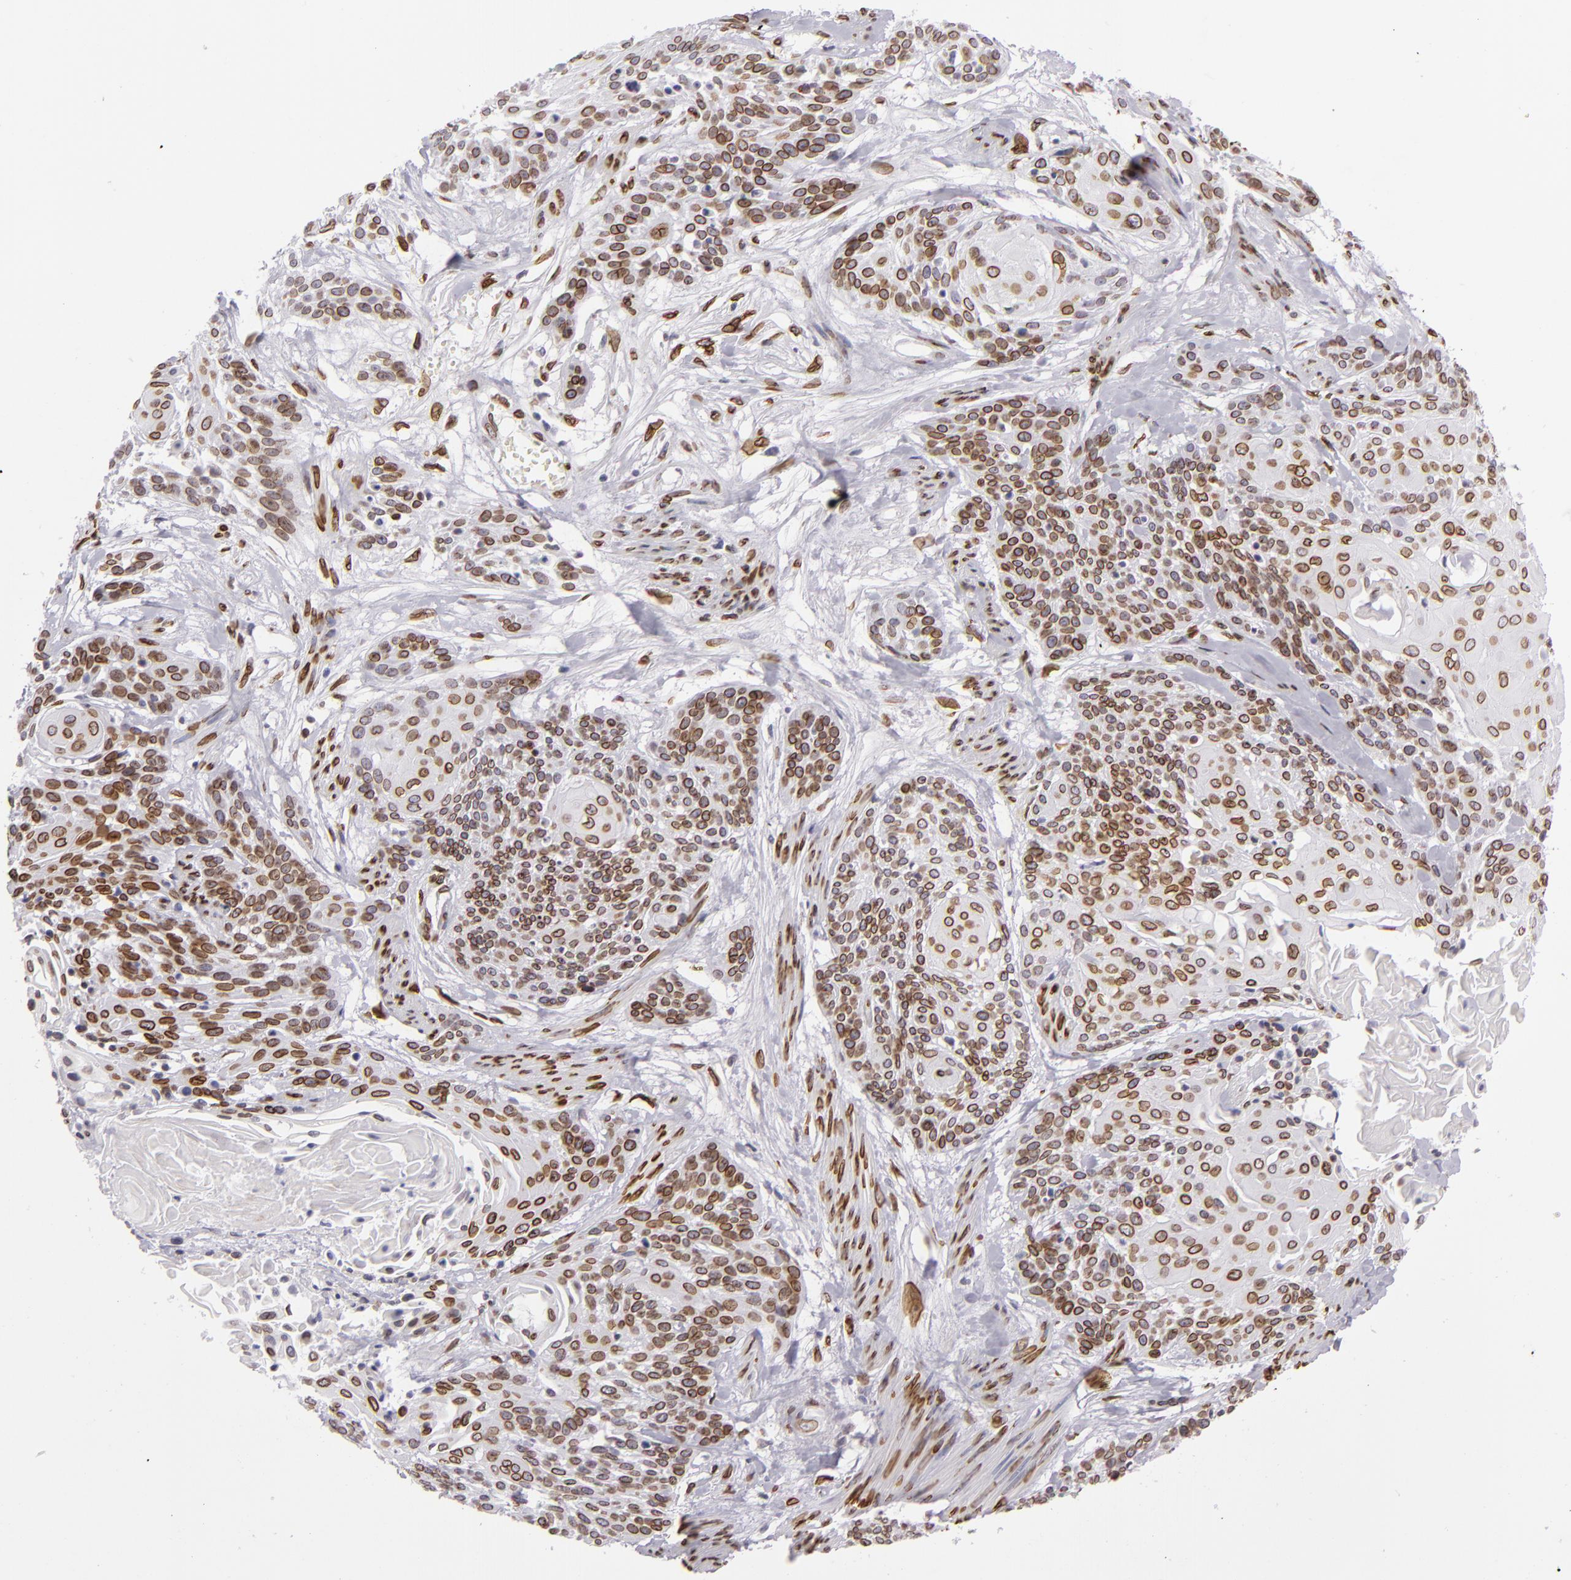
{"staining": {"intensity": "strong", "quantity": "25%-75%", "location": "nuclear"}, "tissue": "cervical cancer", "cell_type": "Tumor cells", "image_type": "cancer", "snomed": [{"axis": "morphology", "description": "Squamous cell carcinoma, NOS"}, {"axis": "topography", "description": "Cervix"}], "caption": "This image reveals squamous cell carcinoma (cervical) stained with immunohistochemistry (IHC) to label a protein in brown. The nuclear of tumor cells show strong positivity for the protein. Nuclei are counter-stained blue.", "gene": "EMD", "patient": {"sex": "female", "age": 57}}